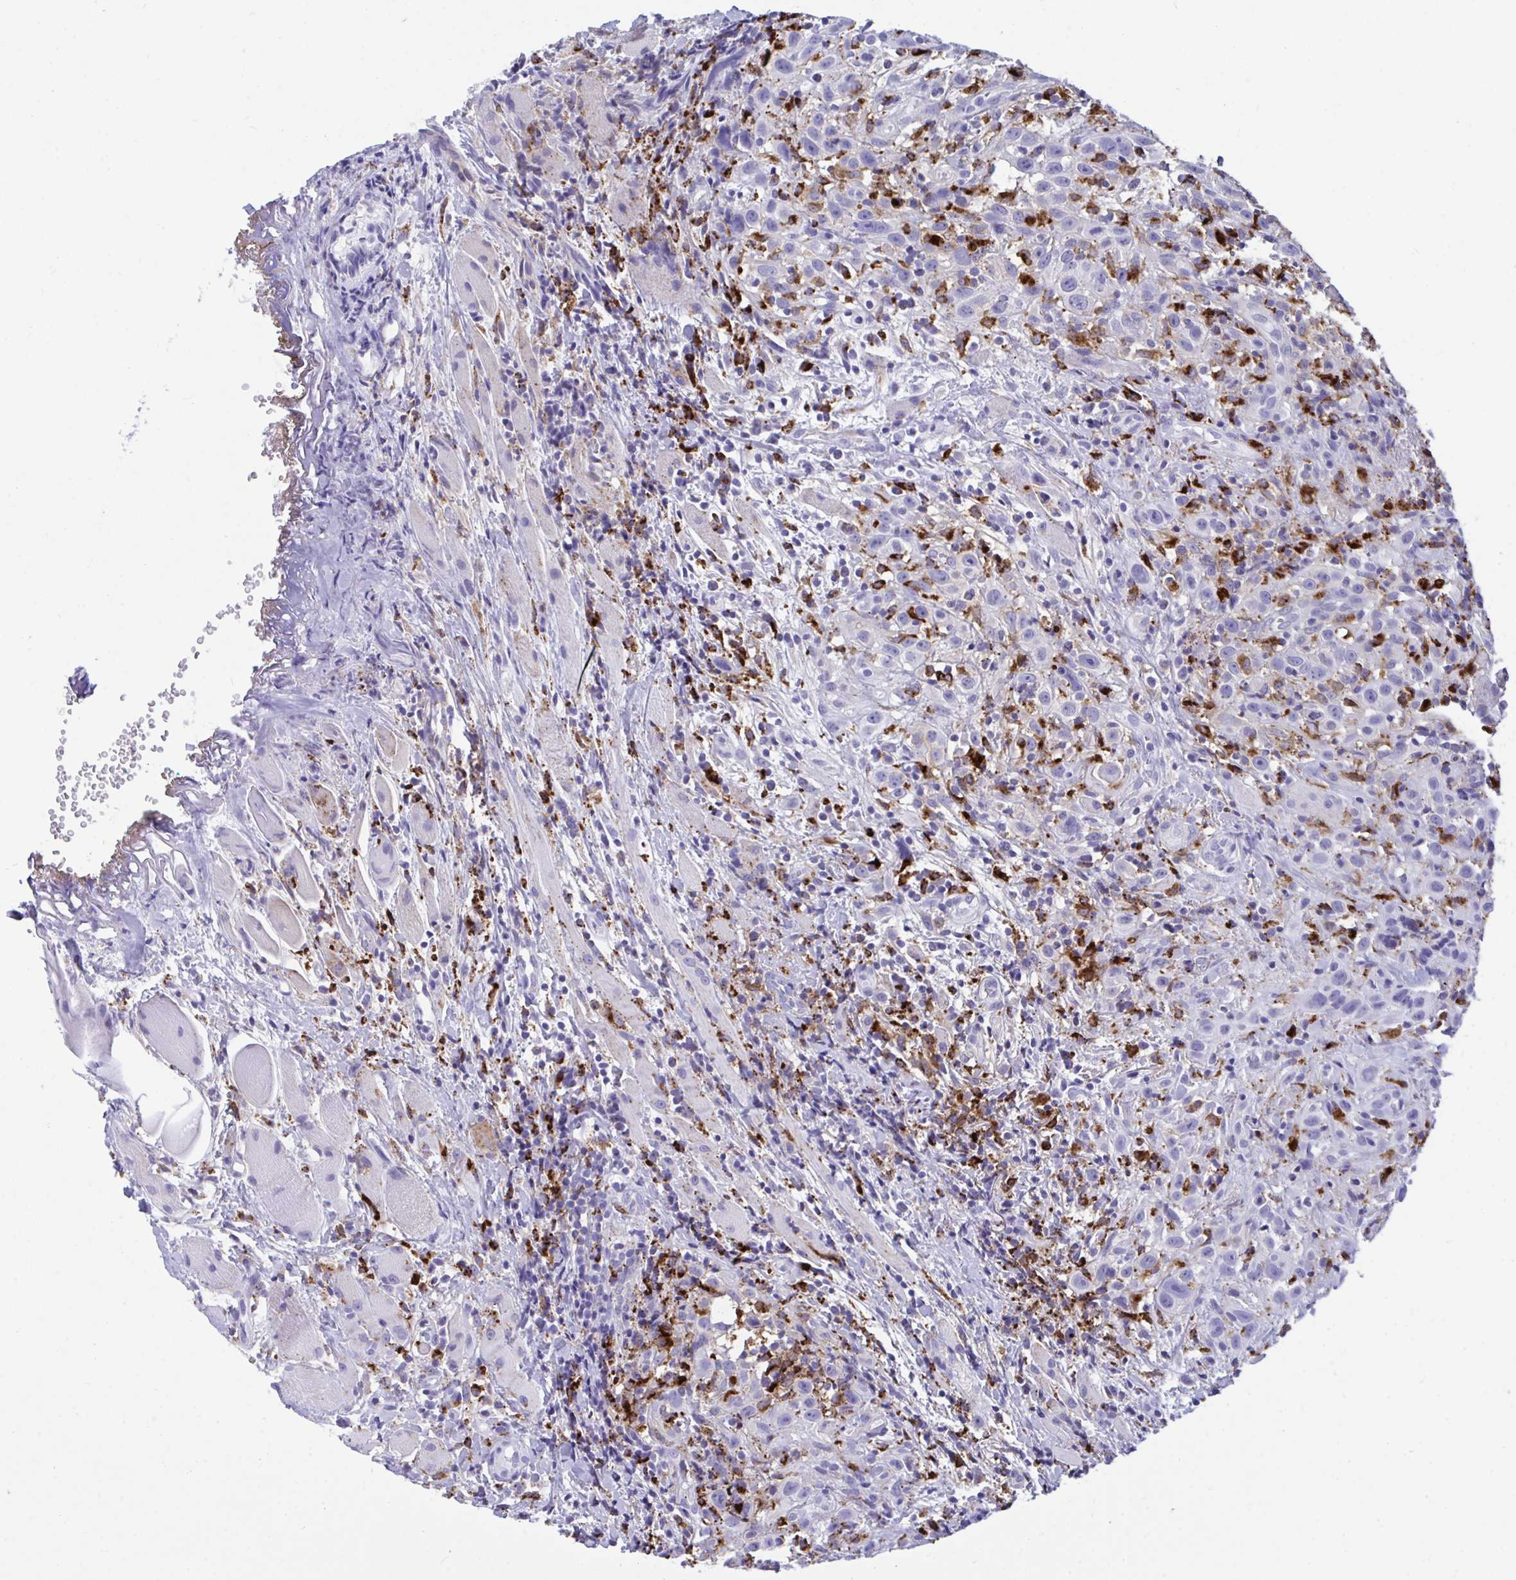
{"staining": {"intensity": "negative", "quantity": "none", "location": "none"}, "tissue": "head and neck cancer", "cell_type": "Tumor cells", "image_type": "cancer", "snomed": [{"axis": "morphology", "description": "Squamous cell carcinoma, NOS"}, {"axis": "topography", "description": "Head-Neck"}], "caption": "Immunohistochemistry (IHC) histopathology image of neoplastic tissue: head and neck cancer (squamous cell carcinoma) stained with DAB (3,3'-diaminobenzidine) exhibits no significant protein staining in tumor cells.", "gene": "CPVL", "patient": {"sex": "female", "age": 95}}